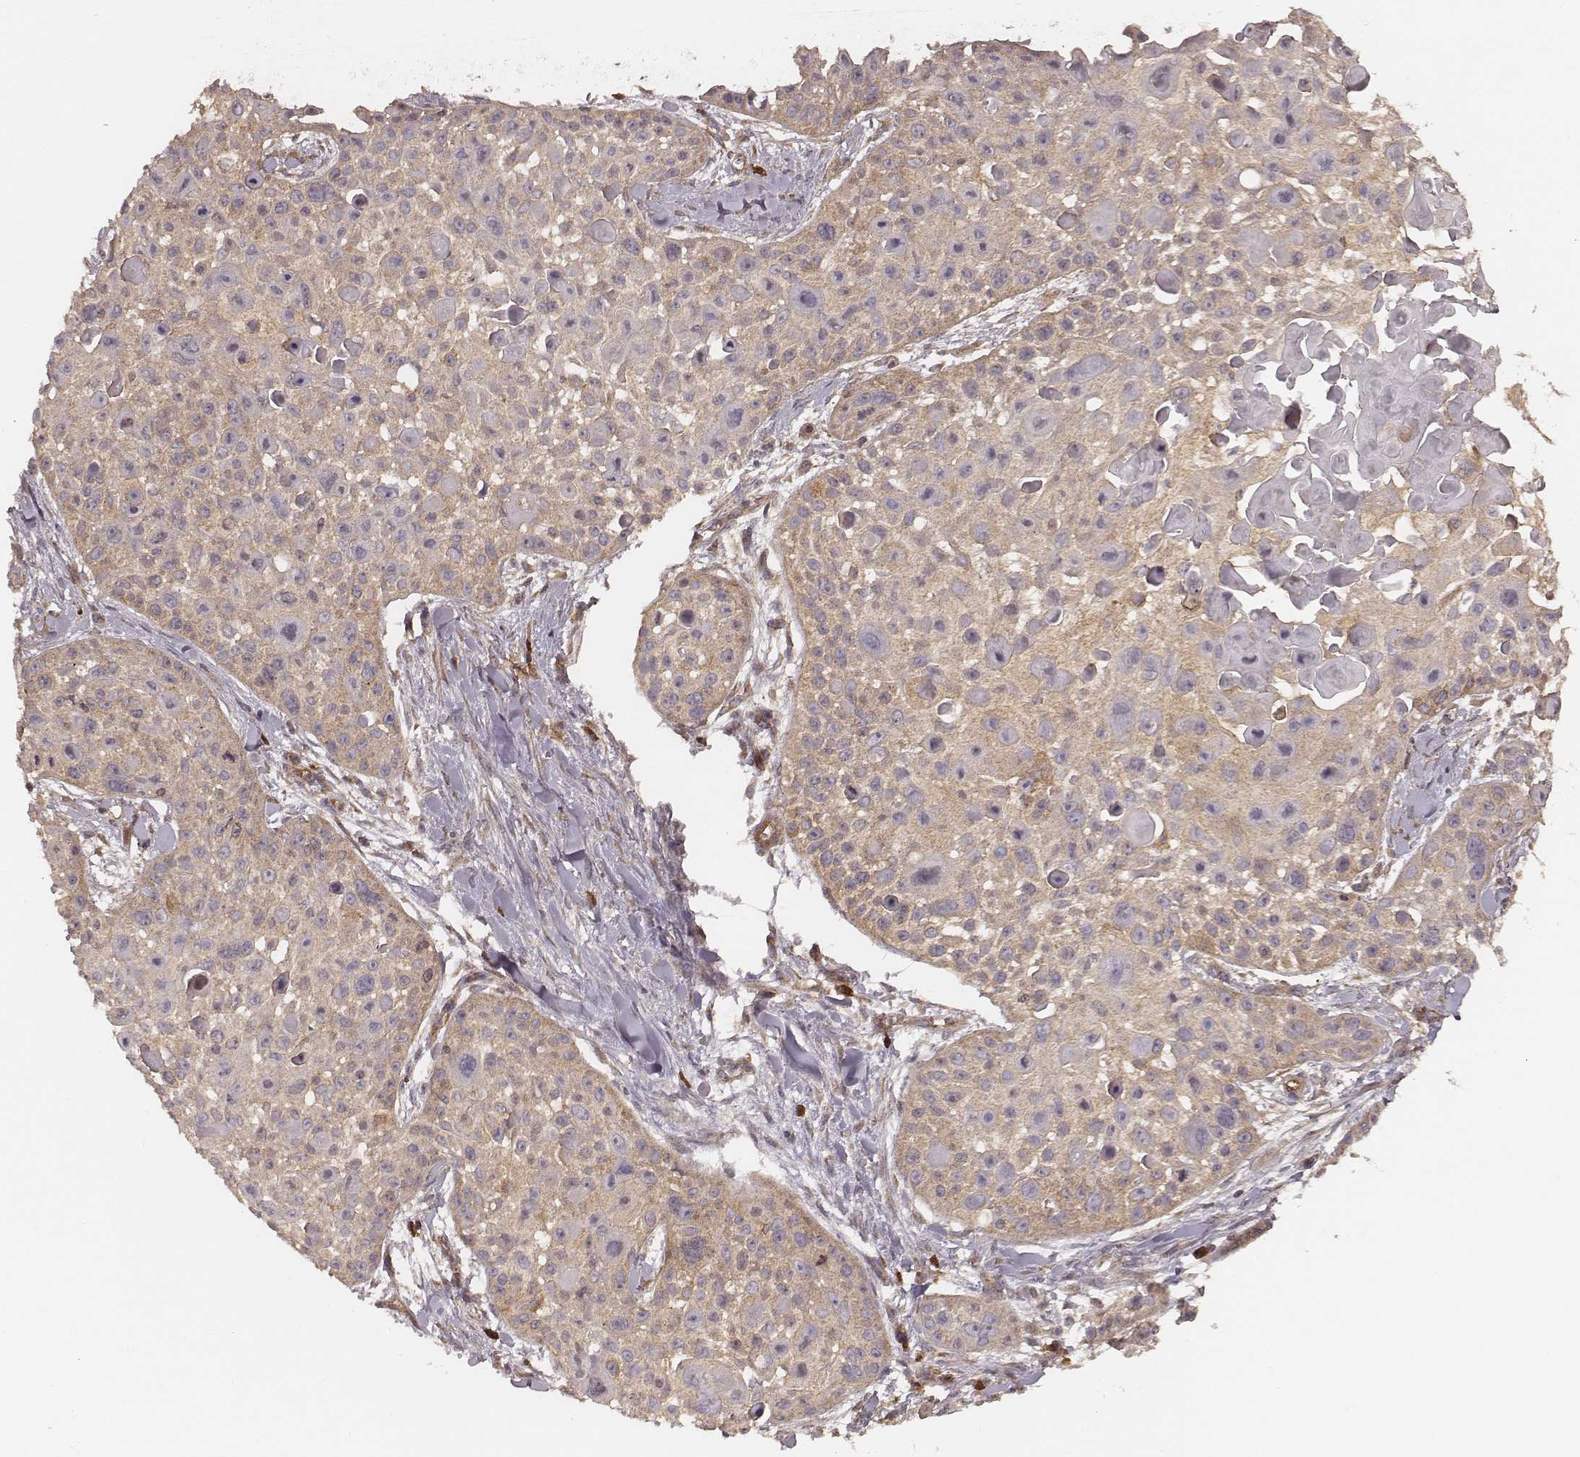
{"staining": {"intensity": "weak", "quantity": "25%-75%", "location": "cytoplasmic/membranous"}, "tissue": "skin cancer", "cell_type": "Tumor cells", "image_type": "cancer", "snomed": [{"axis": "morphology", "description": "Squamous cell carcinoma, NOS"}, {"axis": "topography", "description": "Skin"}, {"axis": "topography", "description": "Anal"}], "caption": "Skin squamous cell carcinoma stained for a protein exhibits weak cytoplasmic/membranous positivity in tumor cells.", "gene": "CARS1", "patient": {"sex": "female", "age": 75}}